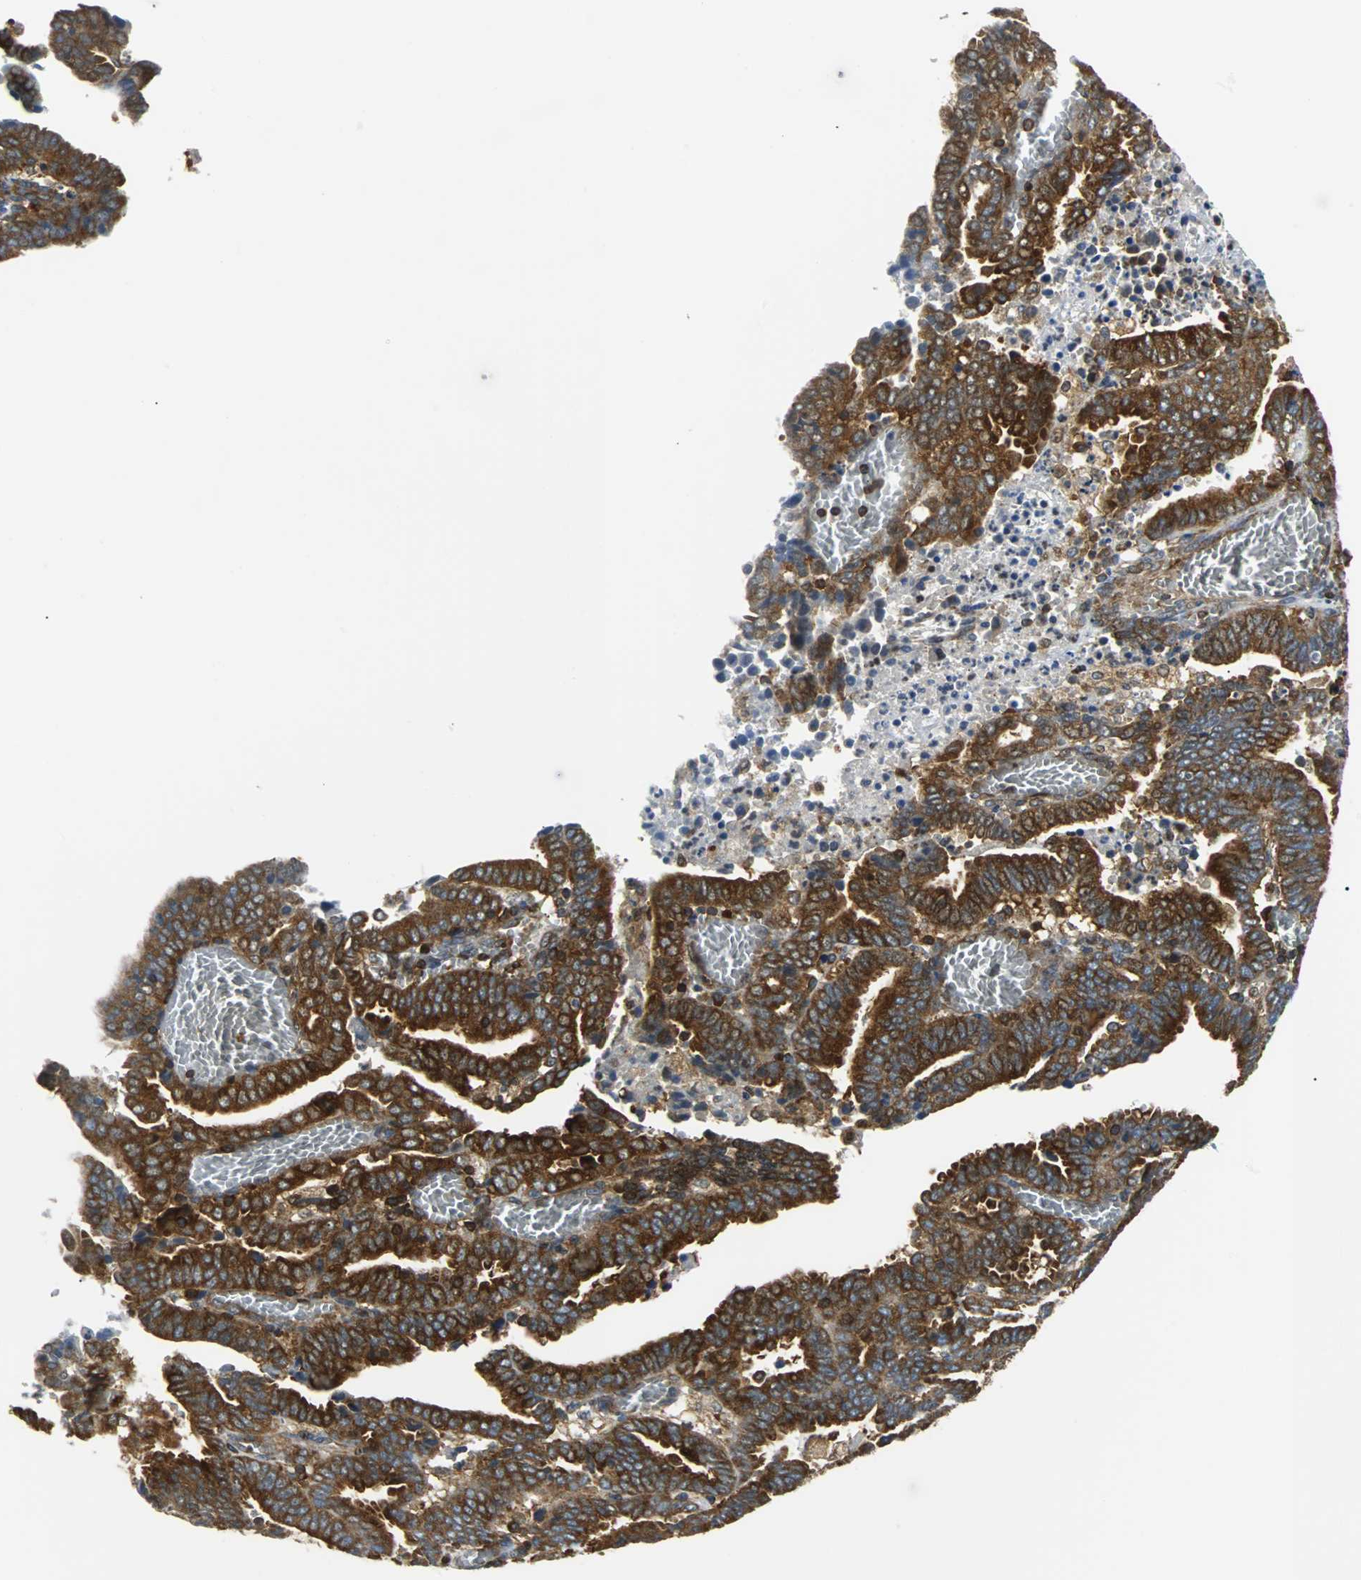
{"staining": {"intensity": "strong", "quantity": ">75%", "location": "cytoplasmic/membranous"}, "tissue": "endometrial cancer", "cell_type": "Tumor cells", "image_type": "cancer", "snomed": [{"axis": "morphology", "description": "Adenocarcinoma, NOS"}, {"axis": "topography", "description": "Uterus"}], "caption": "Immunohistochemical staining of endometrial cancer exhibits strong cytoplasmic/membranous protein positivity in approximately >75% of tumor cells. Nuclei are stained in blue.", "gene": "RELA", "patient": {"sex": "female", "age": 83}}